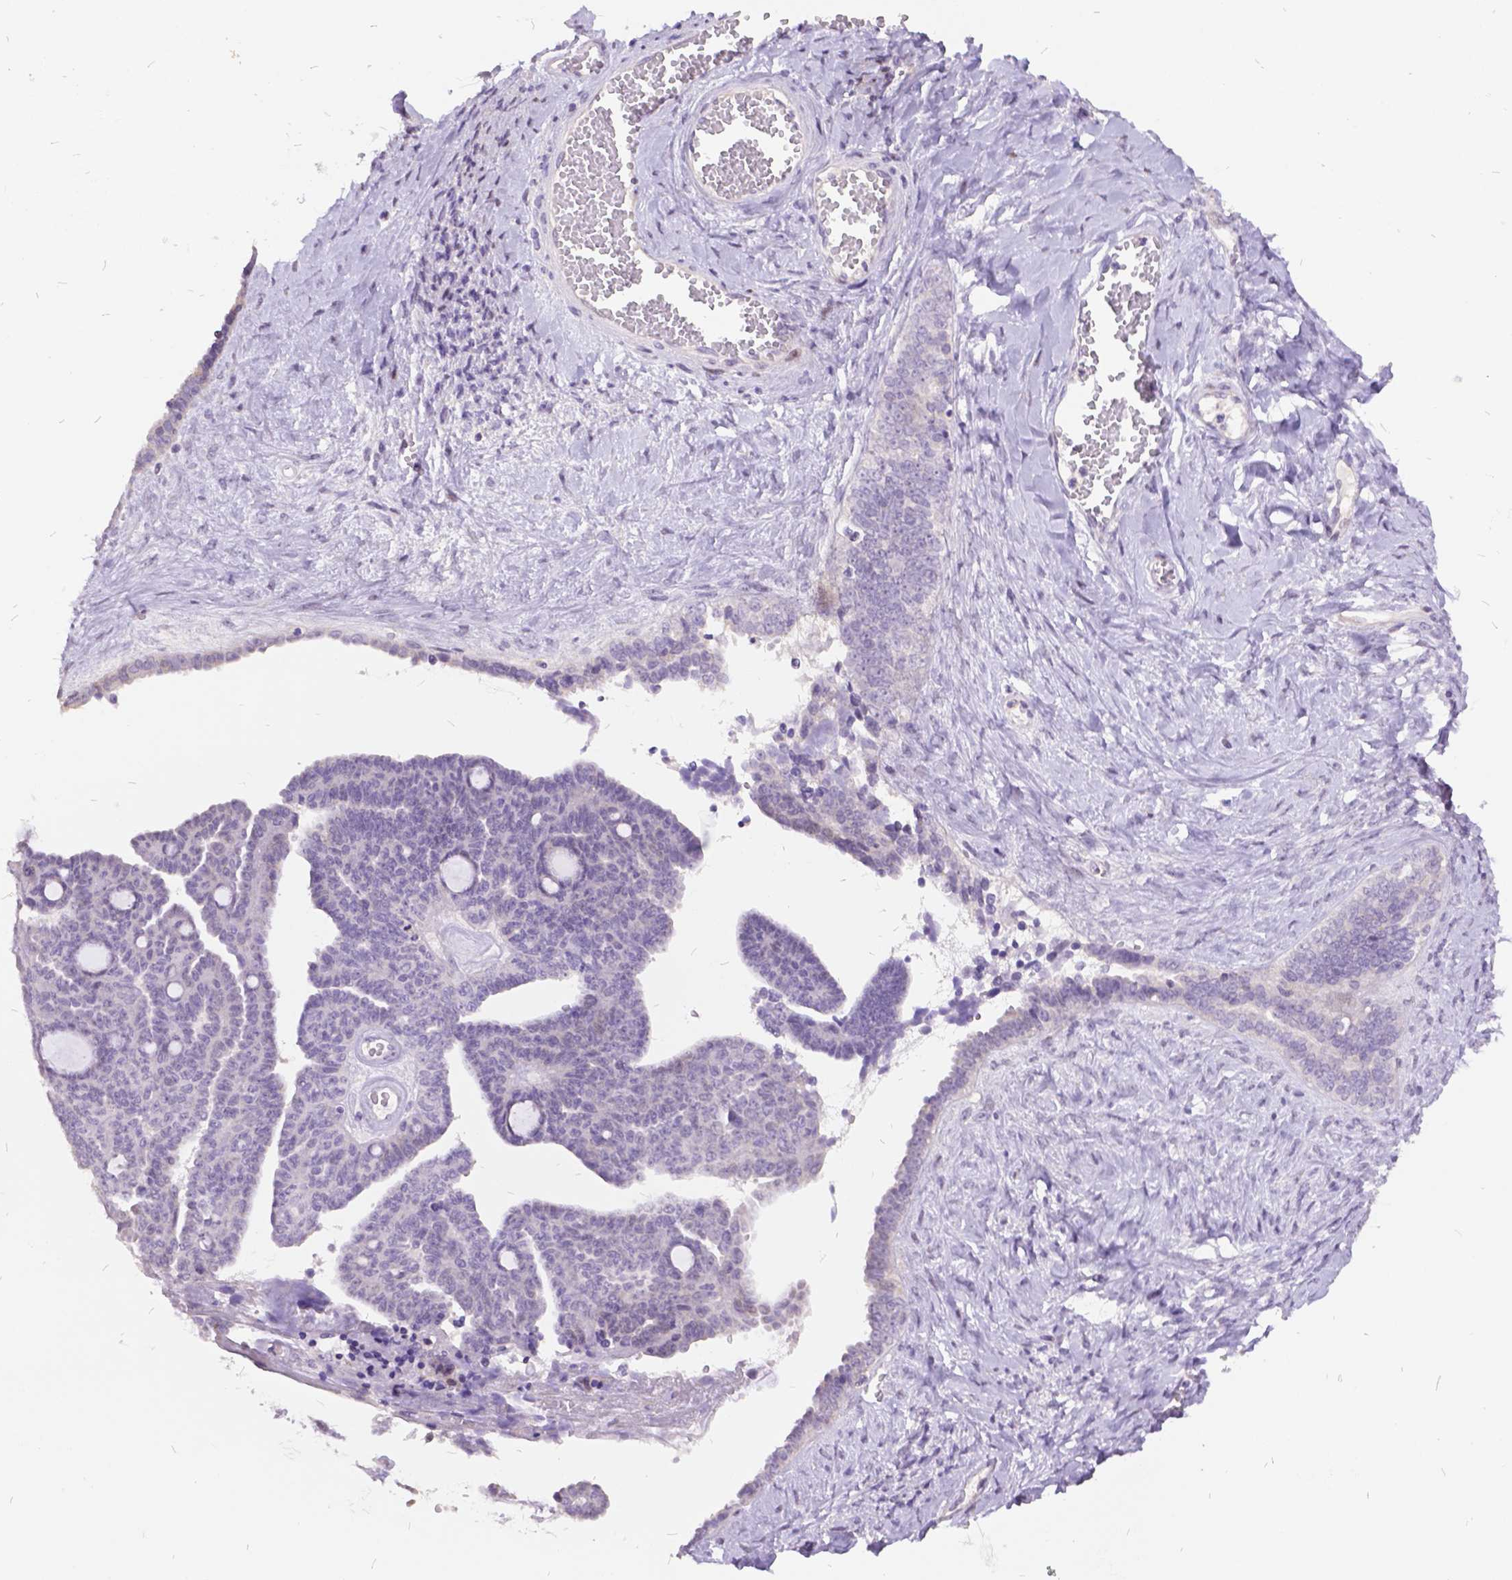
{"staining": {"intensity": "negative", "quantity": "none", "location": "none"}, "tissue": "ovarian cancer", "cell_type": "Tumor cells", "image_type": "cancer", "snomed": [{"axis": "morphology", "description": "Cystadenocarcinoma, serous, NOS"}, {"axis": "topography", "description": "Ovary"}], "caption": "Tumor cells show no significant staining in ovarian serous cystadenocarcinoma. (DAB (3,3'-diaminobenzidine) IHC visualized using brightfield microscopy, high magnification).", "gene": "ITGB6", "patient": {"sex": "female", "age": 71}}